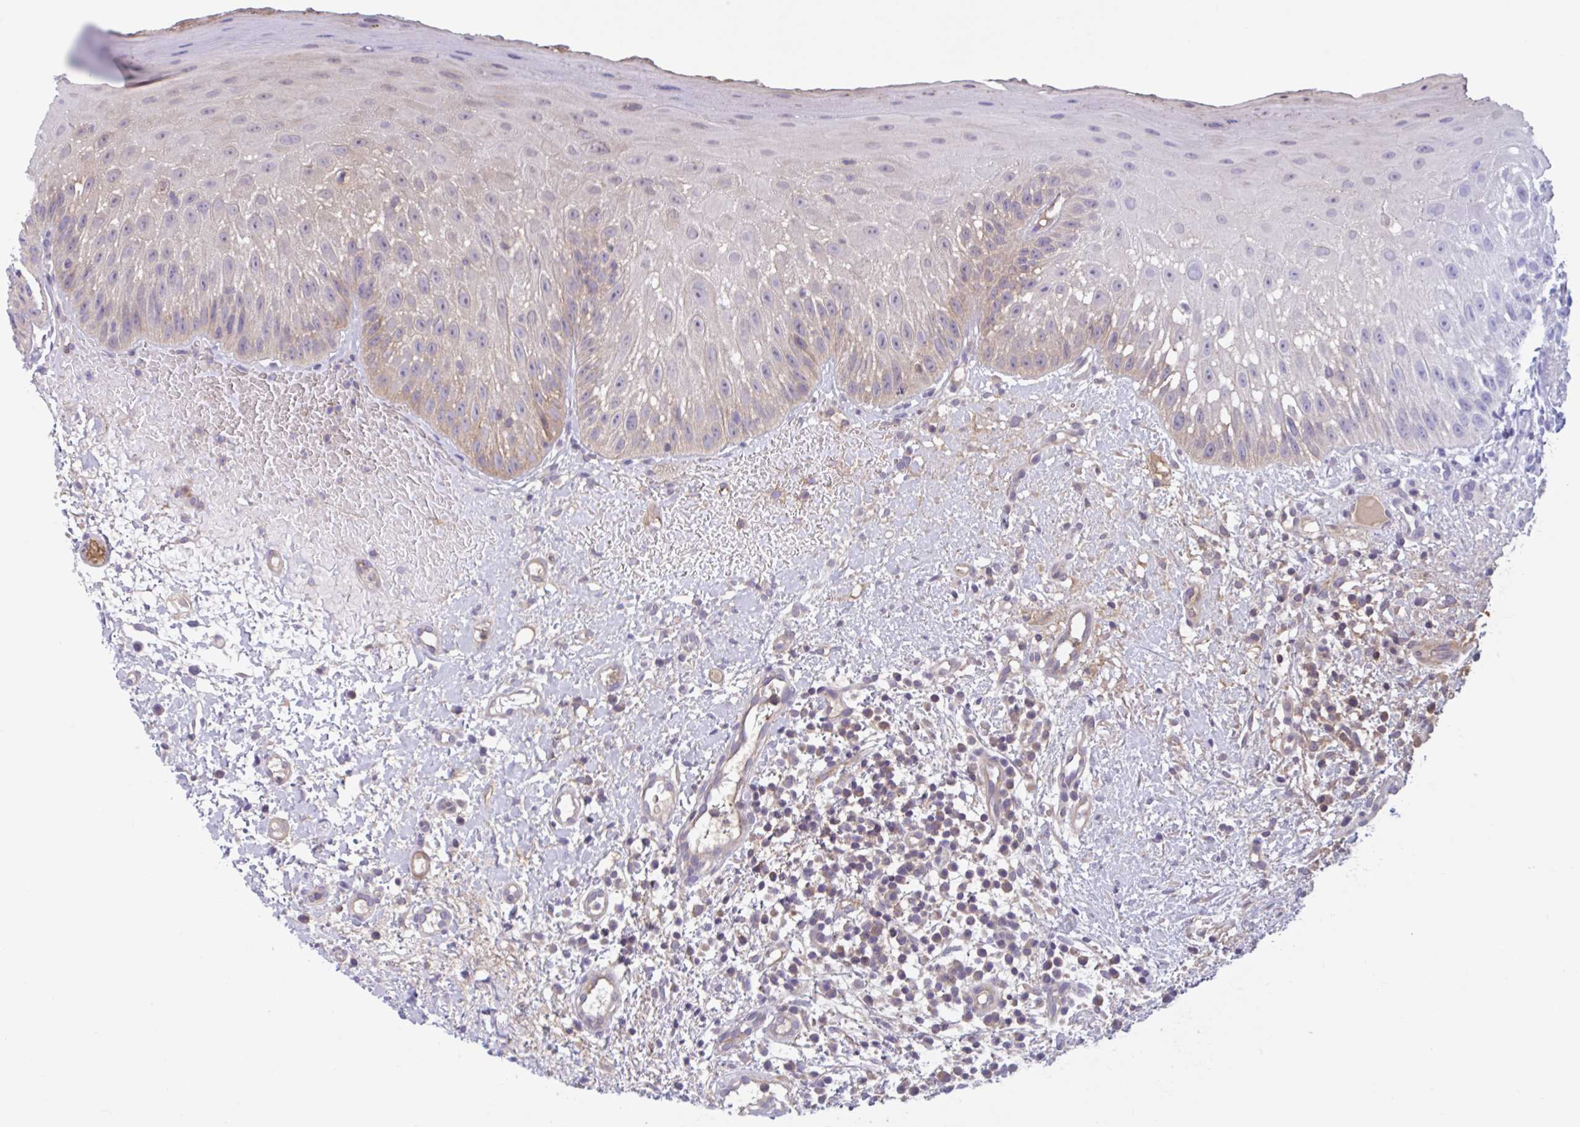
{"staining": {"intensity": "weak", "quantity": "<25%", "location": "cytoplasmic/membranous"}, "tissue": "oral mucosa", "cell_type": "Squamous epithelial cells", "image_type": "normal", "snomed": [{"axis": "morphology", "description": "Normal tissue, NOS"}, {"axis": "topography", "description": "Oral tissue"}, {"axis": "topography", "description": "Tounge, NOS"}], "caption": "DAB immunohistochemical staining of normal oral mucosa displays no significant staining in squamous epithelial cells.", "gene": "WNT9B", "patient": {"sex": "male", "age": 83}}